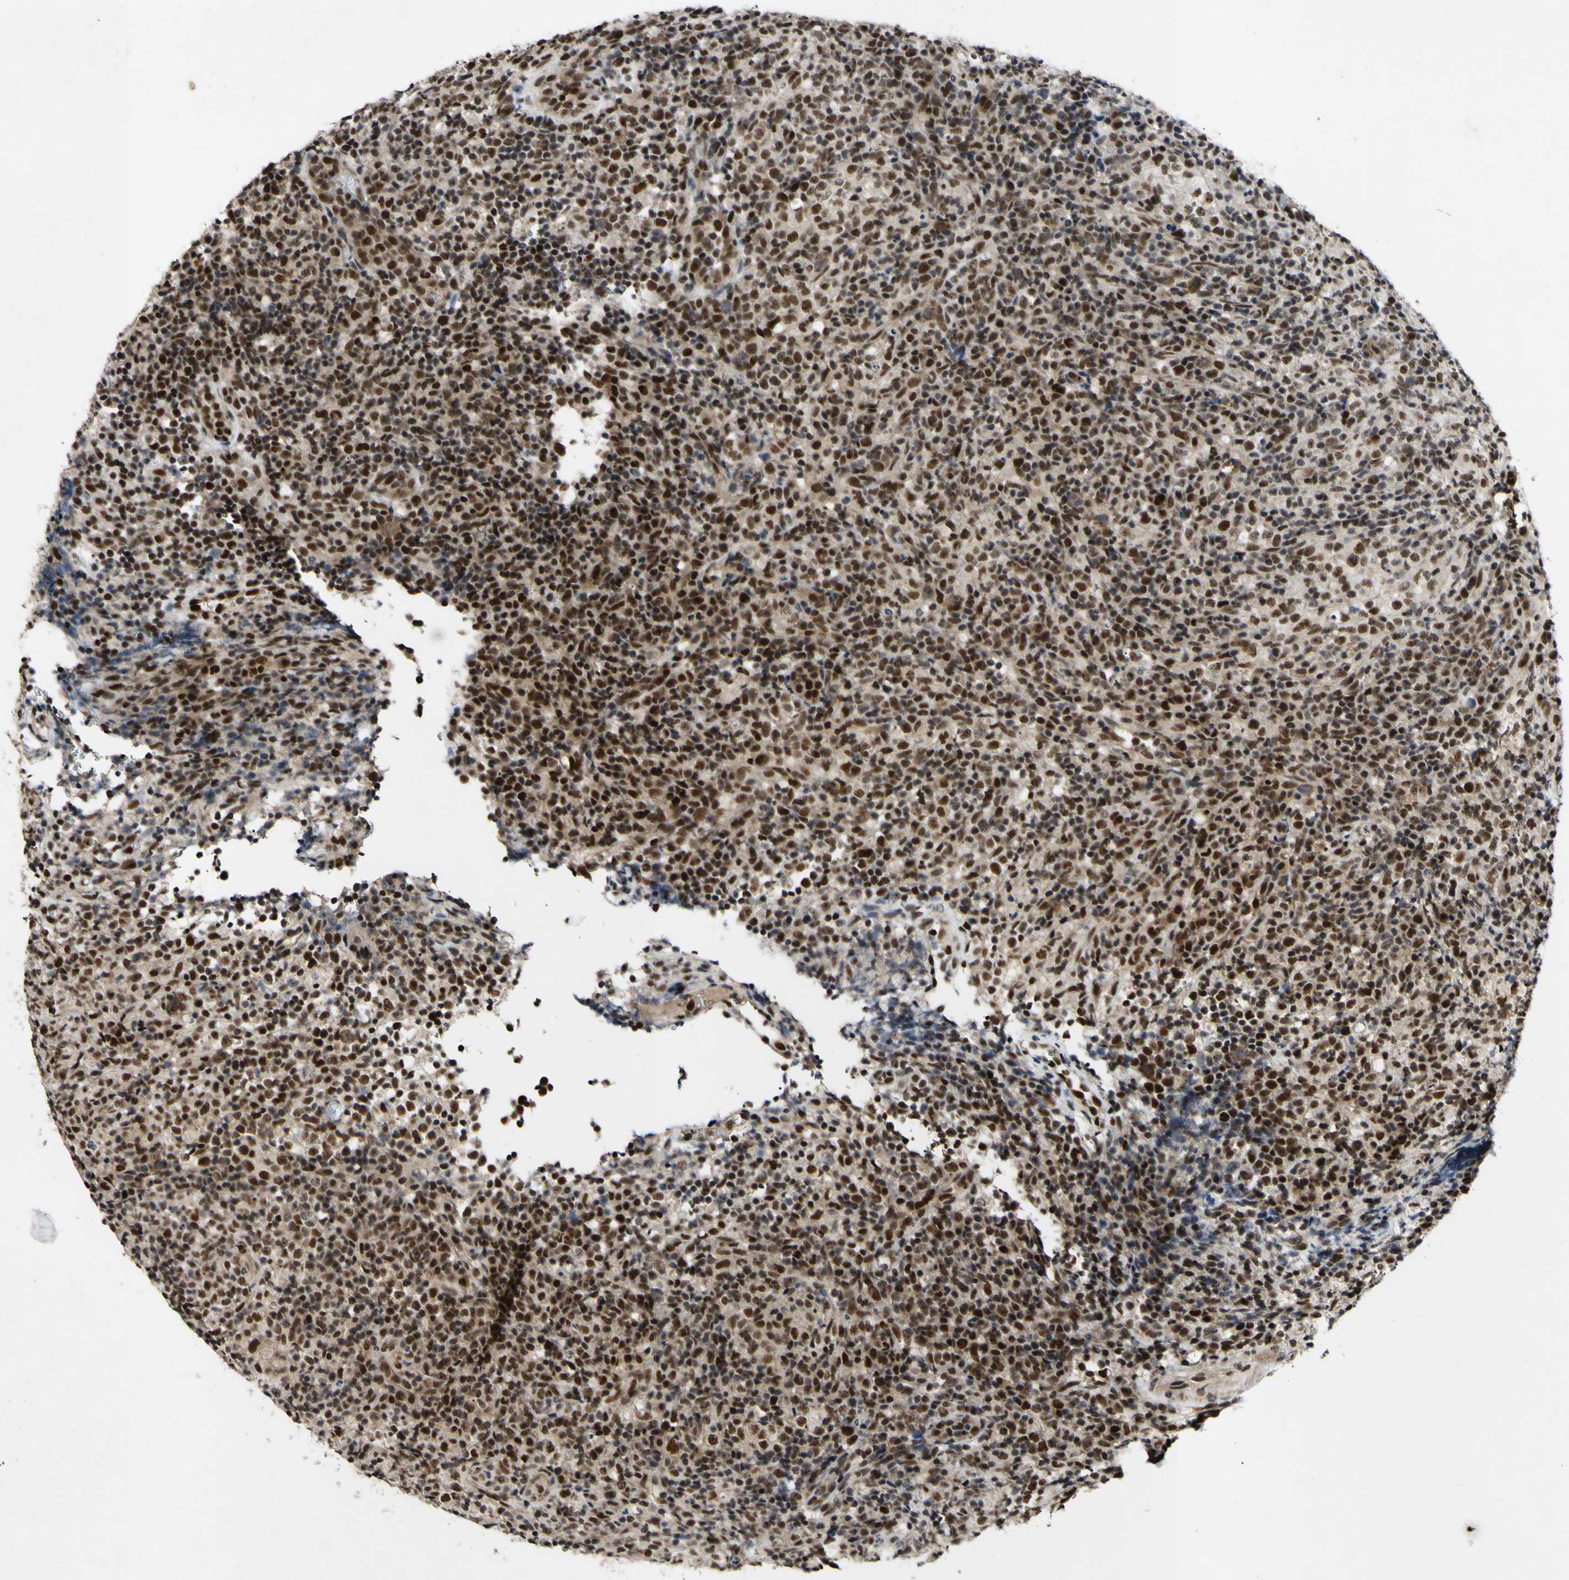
{"staining": {"intensity": "strong", "quantity": "25%-75%", "location": "nuclear"}, "tissue": "lymphoma", "cell_type": "Tumor cells", "image_type": "cancer", "snomed": [{"axis": "morphology", "description": "Malignant lymphoma, non-Hodgkin's type, High grade"}, {"axis": "topography", "description": "Lymph node"}], "caption": "This is a histology image of immunohistochemistry staining of malignant lymphoma, non-Hodgkin's type (high-grade), which shows strong positivity in the nuclear of tumor cells.", "gene": "POLR2F", "patient": {"sex": "female", "age": 76}}